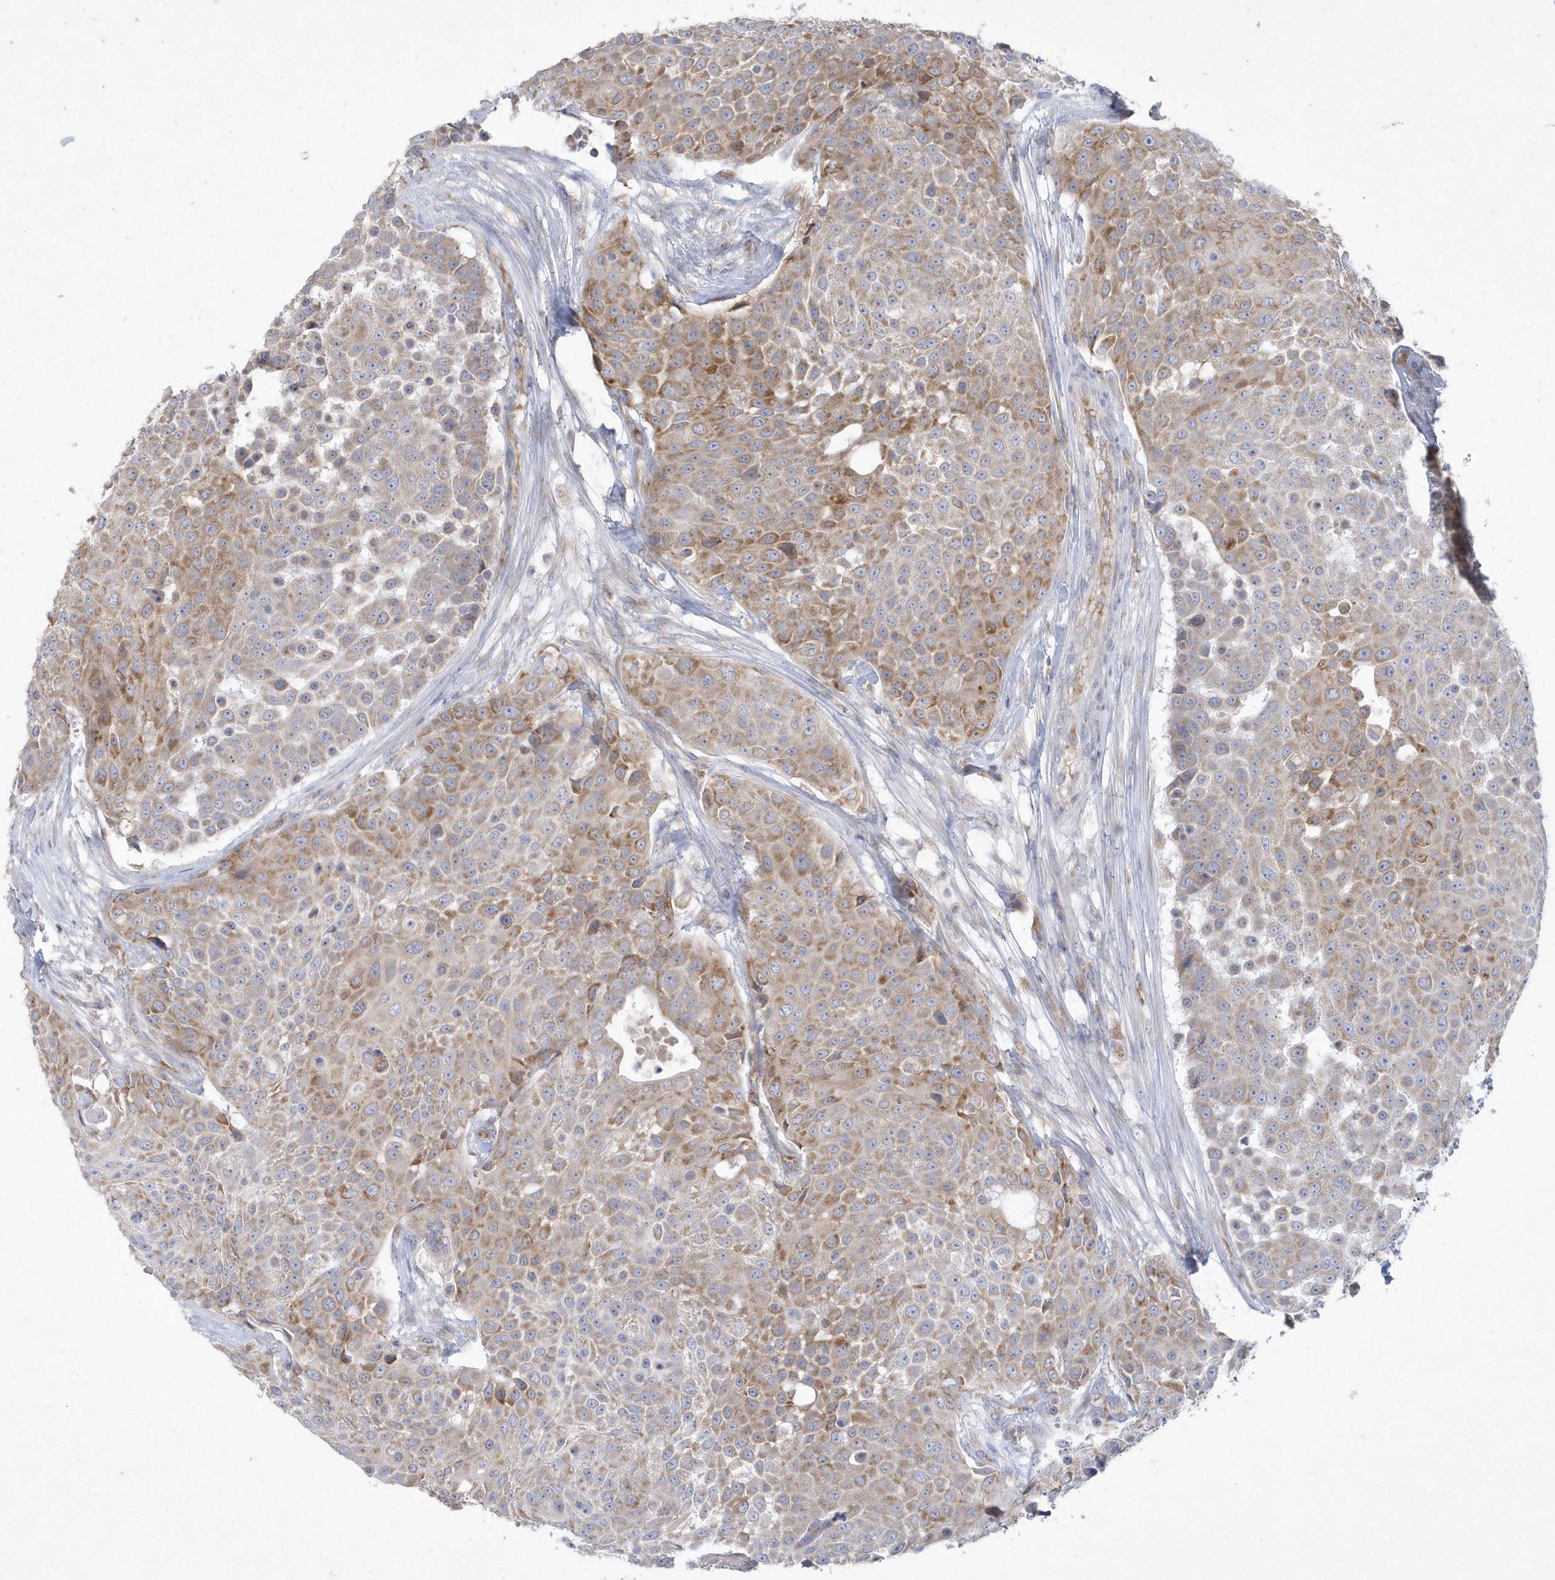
{"staining": {"intensity": "moderate", "quantity": ">75%", "location": "cytoplasmic/membranous"}, "tissue": "urothelial cancer", "cell_type": "Tumor cells", "image_type": "cancer", "snomed": [{"axis": "morphology", "description": "Urothelial carcinoma, High grade"}, {"axis": "topography", "description": "Urinary bladder"}], "caption": "A high-resolution photomicrograph shows immunohistochemistry staining of urothelial cancer, which demonstrates moderate cytoplasmic/membranous staining in about >75% of tumor cells.", "gene": "DGAT1", "patient": {"sex": "female", "age": 63}}